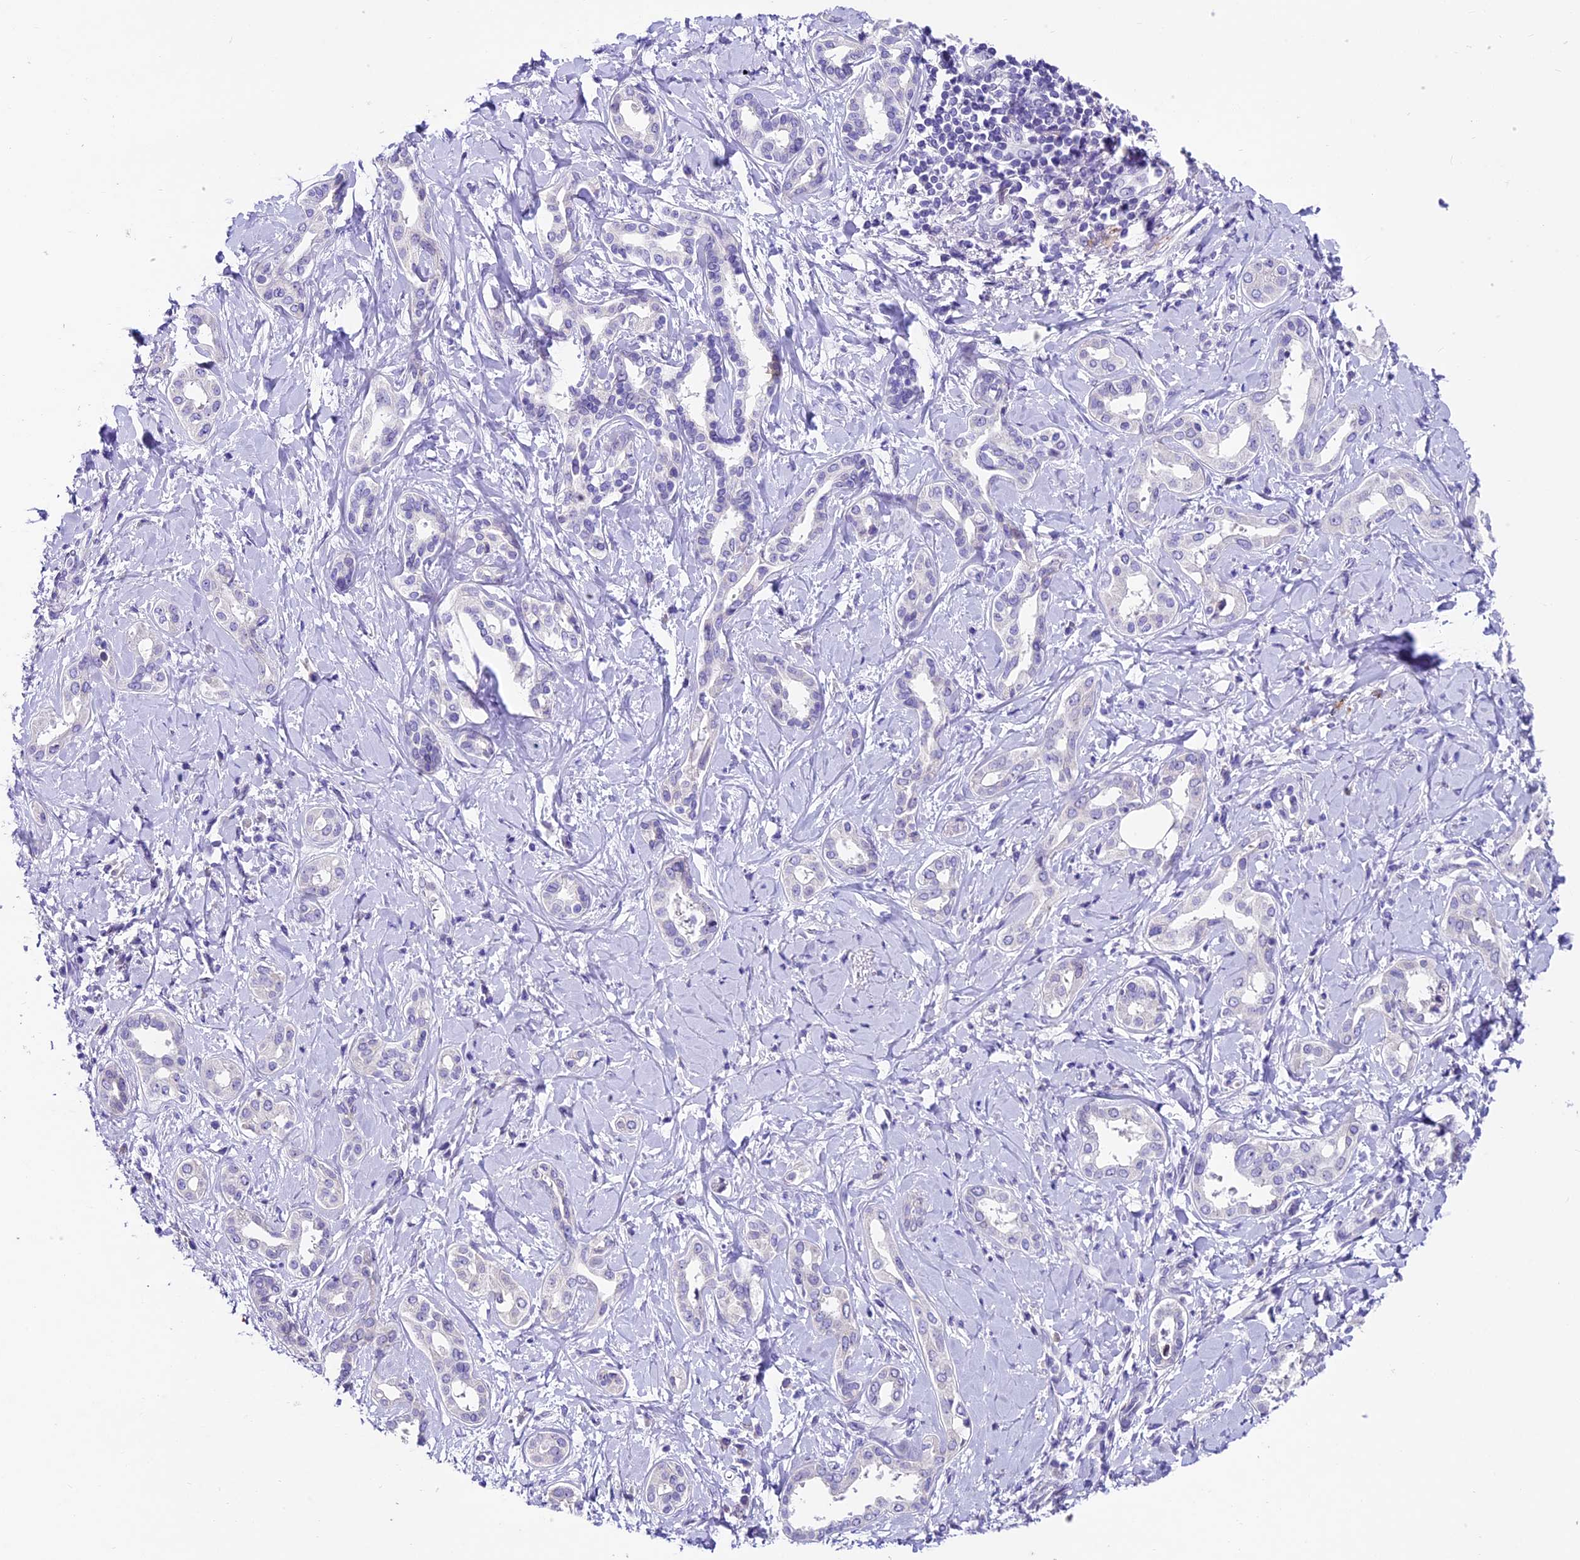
{"staining": {"intensity": "negative", "quantity": "none", "location": "none"}, "tissue": "liver cancer", "cell_type": "Tumor cells", "image_type": "cancer", "snomed": [{"axis": "morphology", "description": "Cholangiocarcinoma"}, {"axis": "topography", "description": "Liver"}], "caption": "Photomicrograph shows no protein expression in tumor cells of liver cancer (cholangiocarcinoma) tissue.", "gene": "IFT140", "patient": {"sex": "female", "age": 77}}